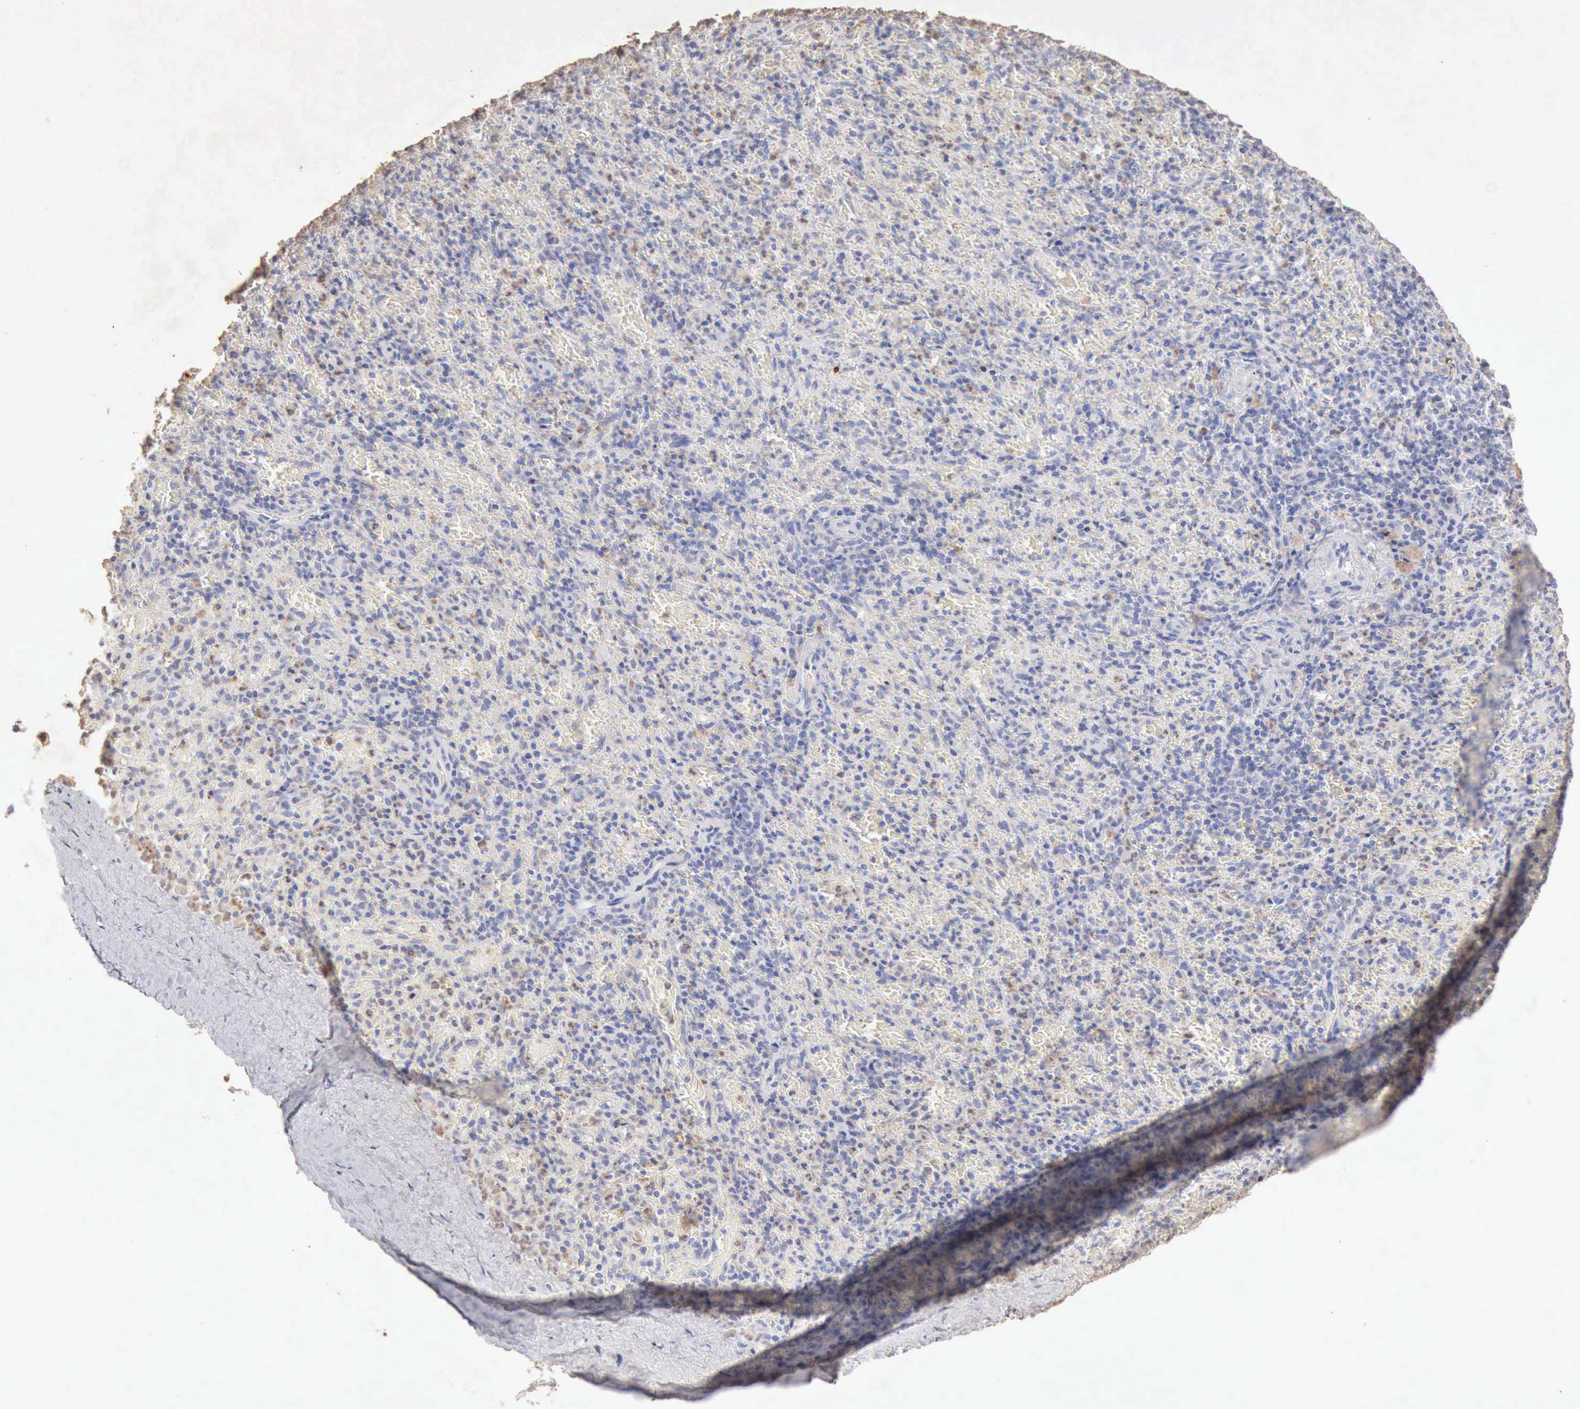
{"staining": {"intensity": "negative", "quantity": "none", "location": "none"}, "tissue": "spleen", "cell_type": "Cells in red pulp", "image_type": "normal", "snomed": [{"axis": "morphology", "description": "Normal tissue, NOS"}, {"axis": "topography", "description": "Spleen"}], "caption": "This is an immunohistochemistry histopathology image of benign human spleen. There is no expression in cells in red pulp.", "gene": "KRT6B", "patient": {"sex": "female", "age": 50}}